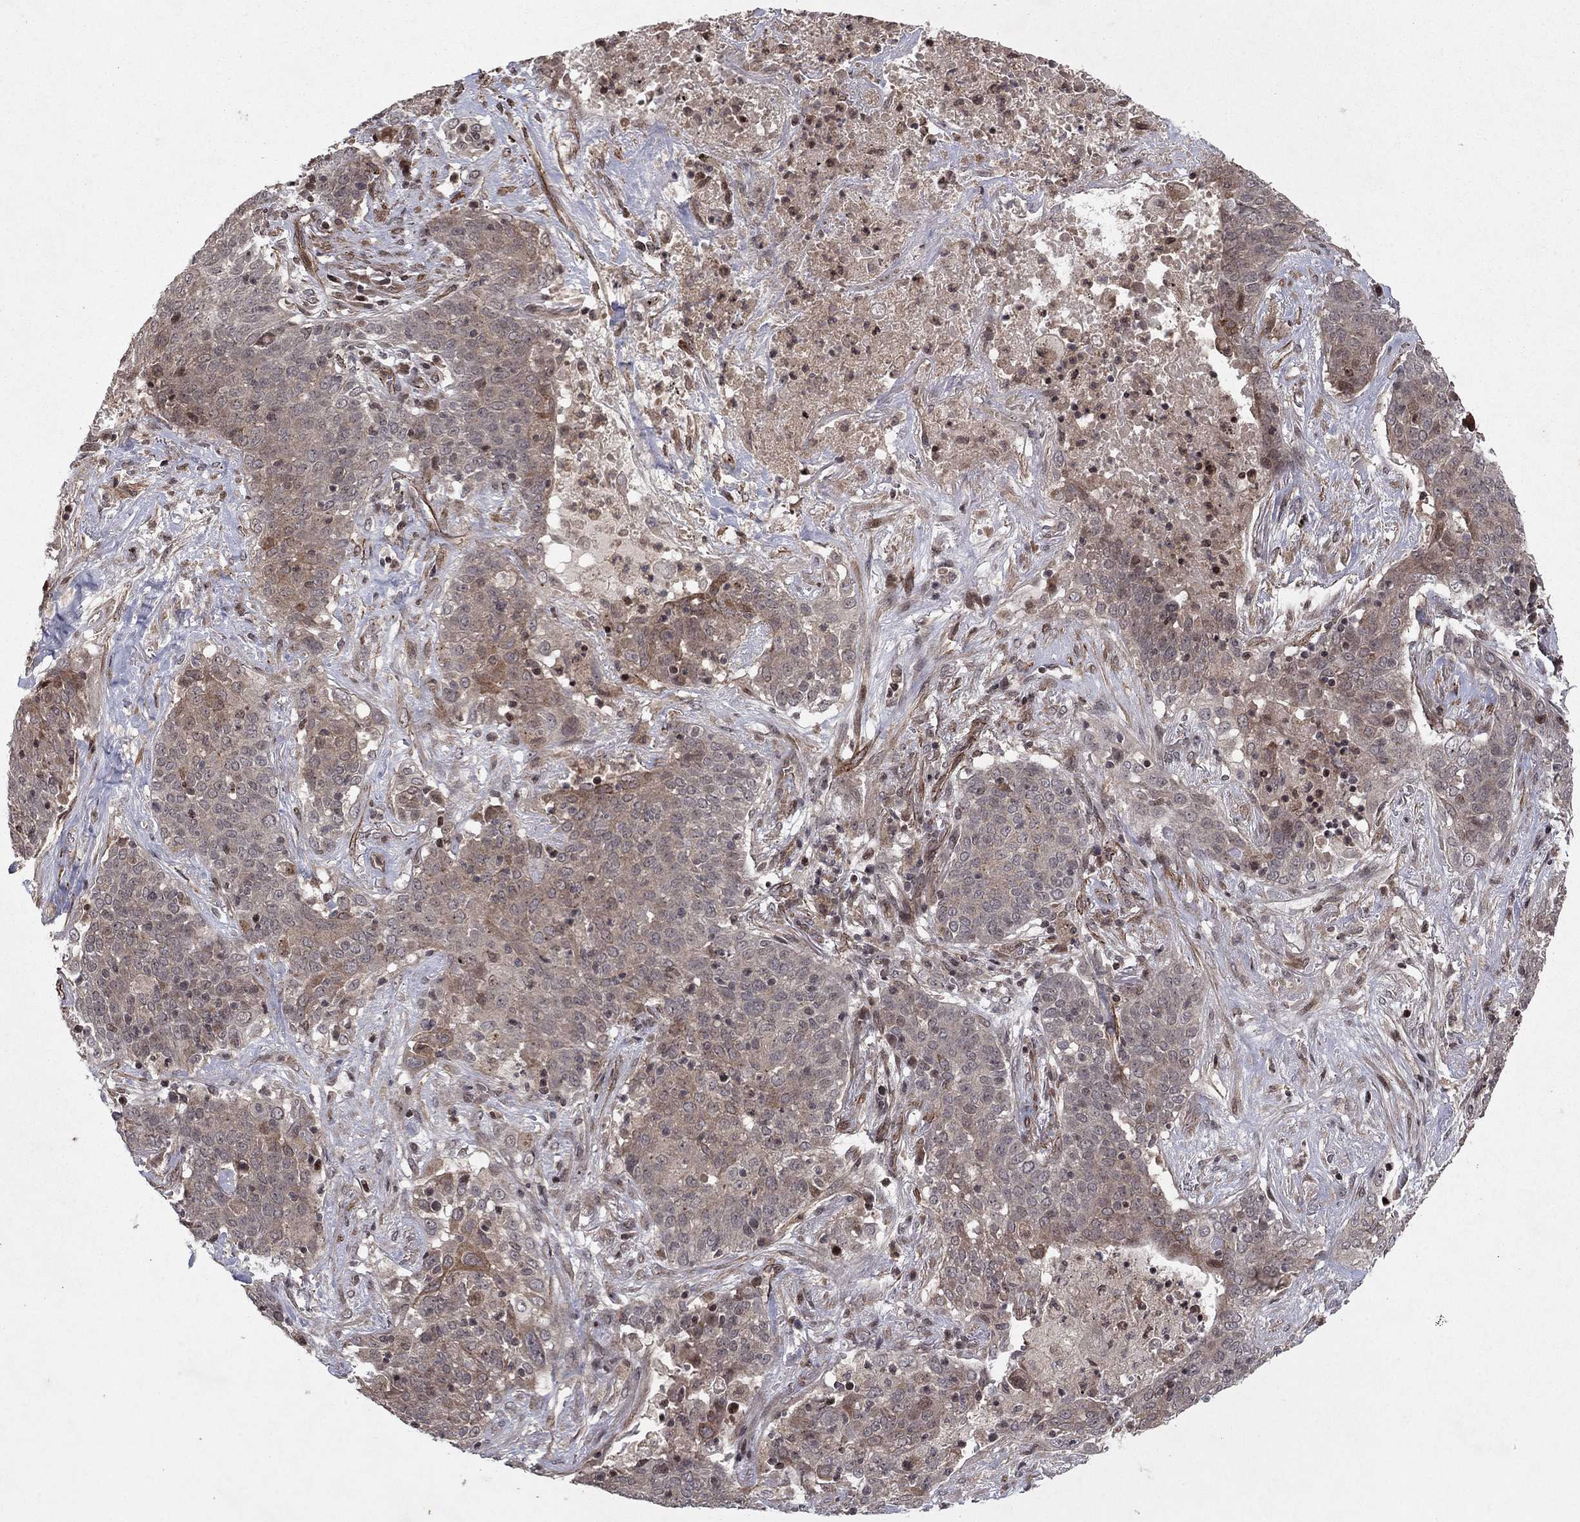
{"staining": {"intensity": "weak", "quantity": "25%-75%", "location": "cytoplasmic/membranous"}, "tissue": "lung cancer", "cell_type": "Tumor cells", "image_type": "cancer", "snomed": [{"axis": "morphology", "description": "Squamous cell carcinoma, NOS"}, {"axis": "topography", "description": "Lung"}], "caption": "A low amount of weak cytoplasmic/membranous positivity is present in approximately 25%-75% of tumor cells in squamous cell carcinoma (lung) tissue. Using DAB (brown) and hematoxylin (blue) stains, captured at high magnification using brightfield microscopy.", "gene": "SORBS1", "patient": {"sex": "male", "age": 82}}